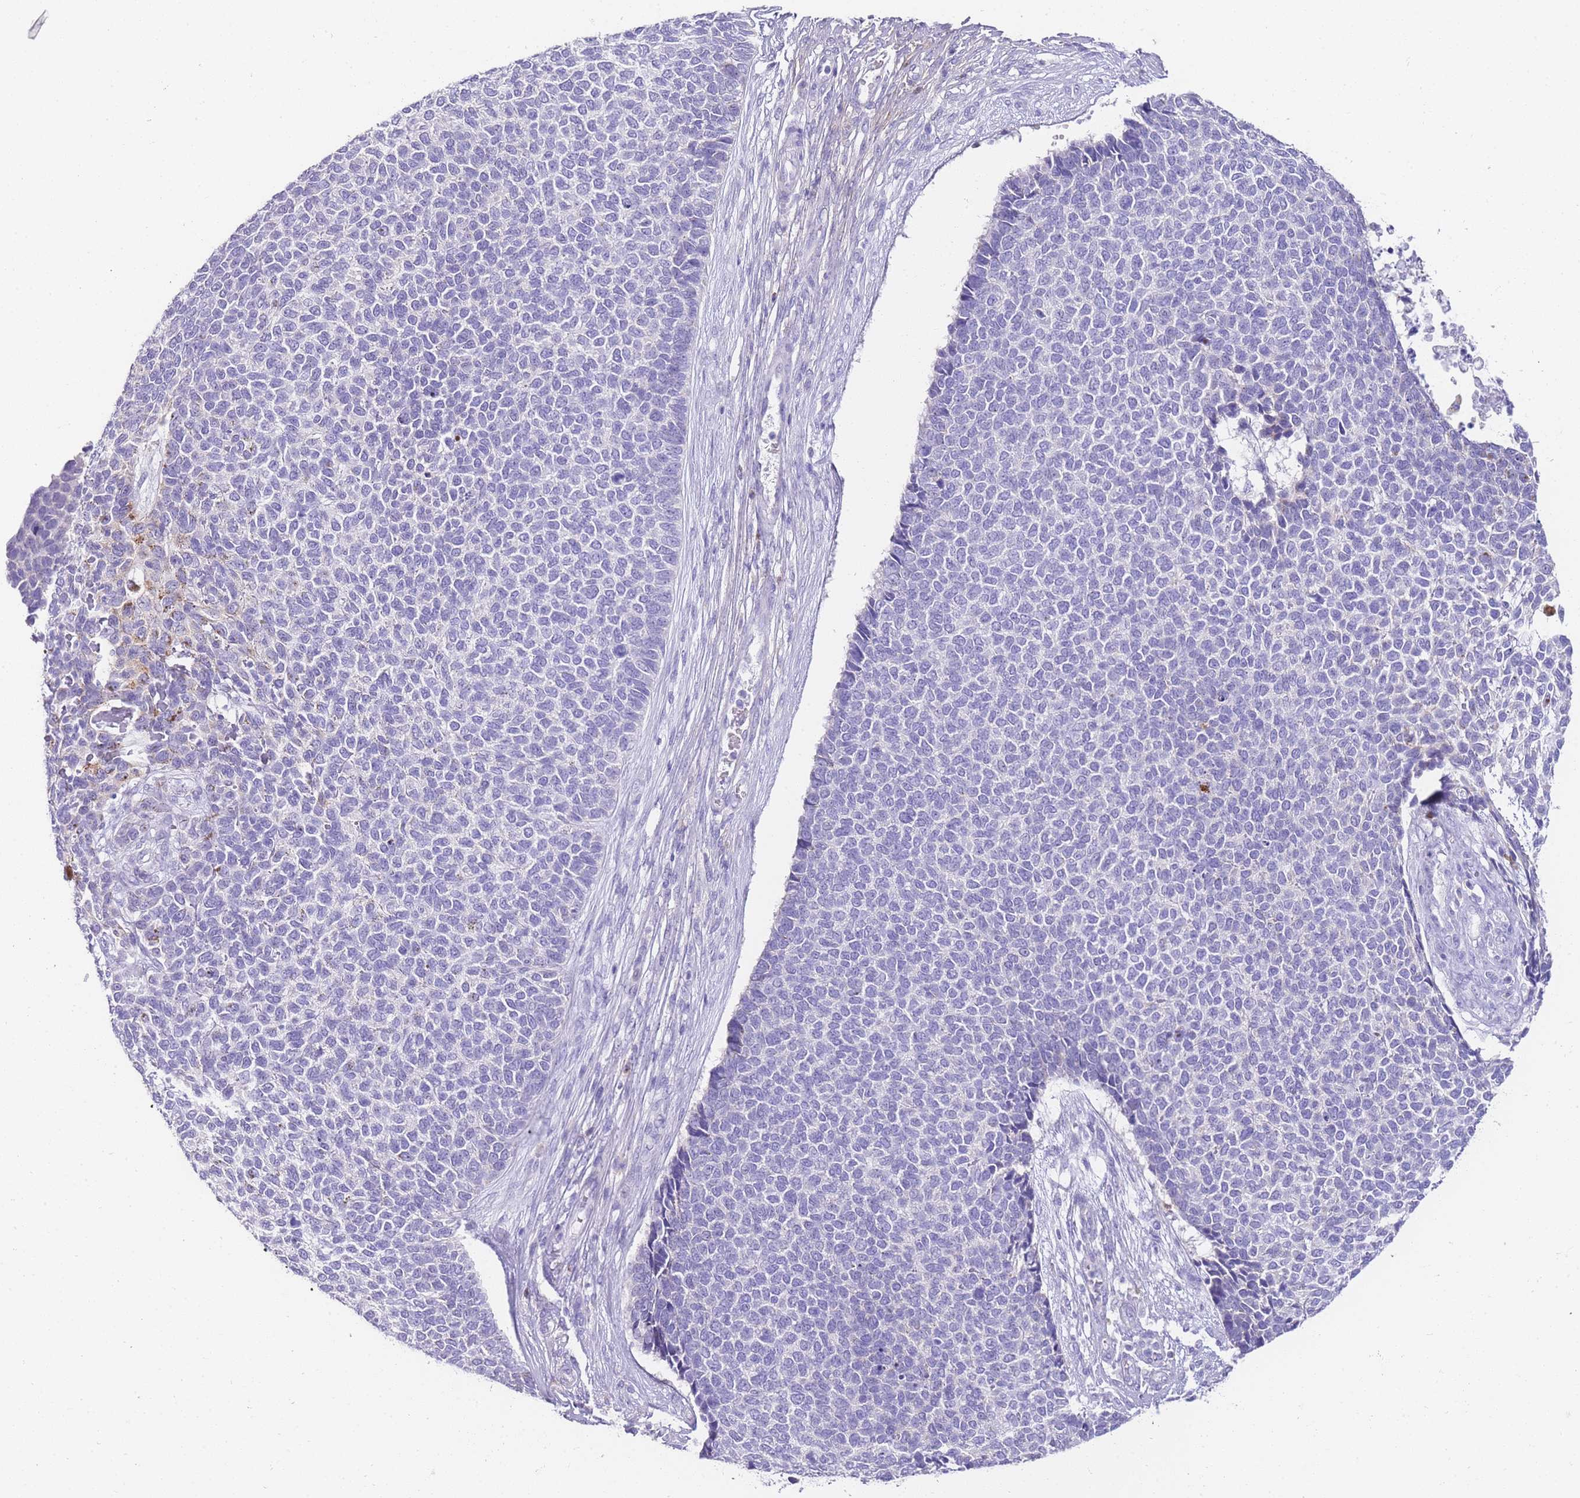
{"staining": {"intensity": "negative", "quantity": "none", "location": "none"}, "tissue": "skin cancer", "cell_type": "Tumor cells", "image_type": "cancer", "snomed": [{"axis": "morphology", "description": "Basal cell carcinoma"}, {"axis": "topography", "description": "Skin"}], "caption": "The immunohistochemistry (IHC) photomicrograph has no significant positivity in tumor cells of skin basal cell carcinoma tissue.", "gene": "DPP4", "patient": {"sex": "female", "age": 84}}